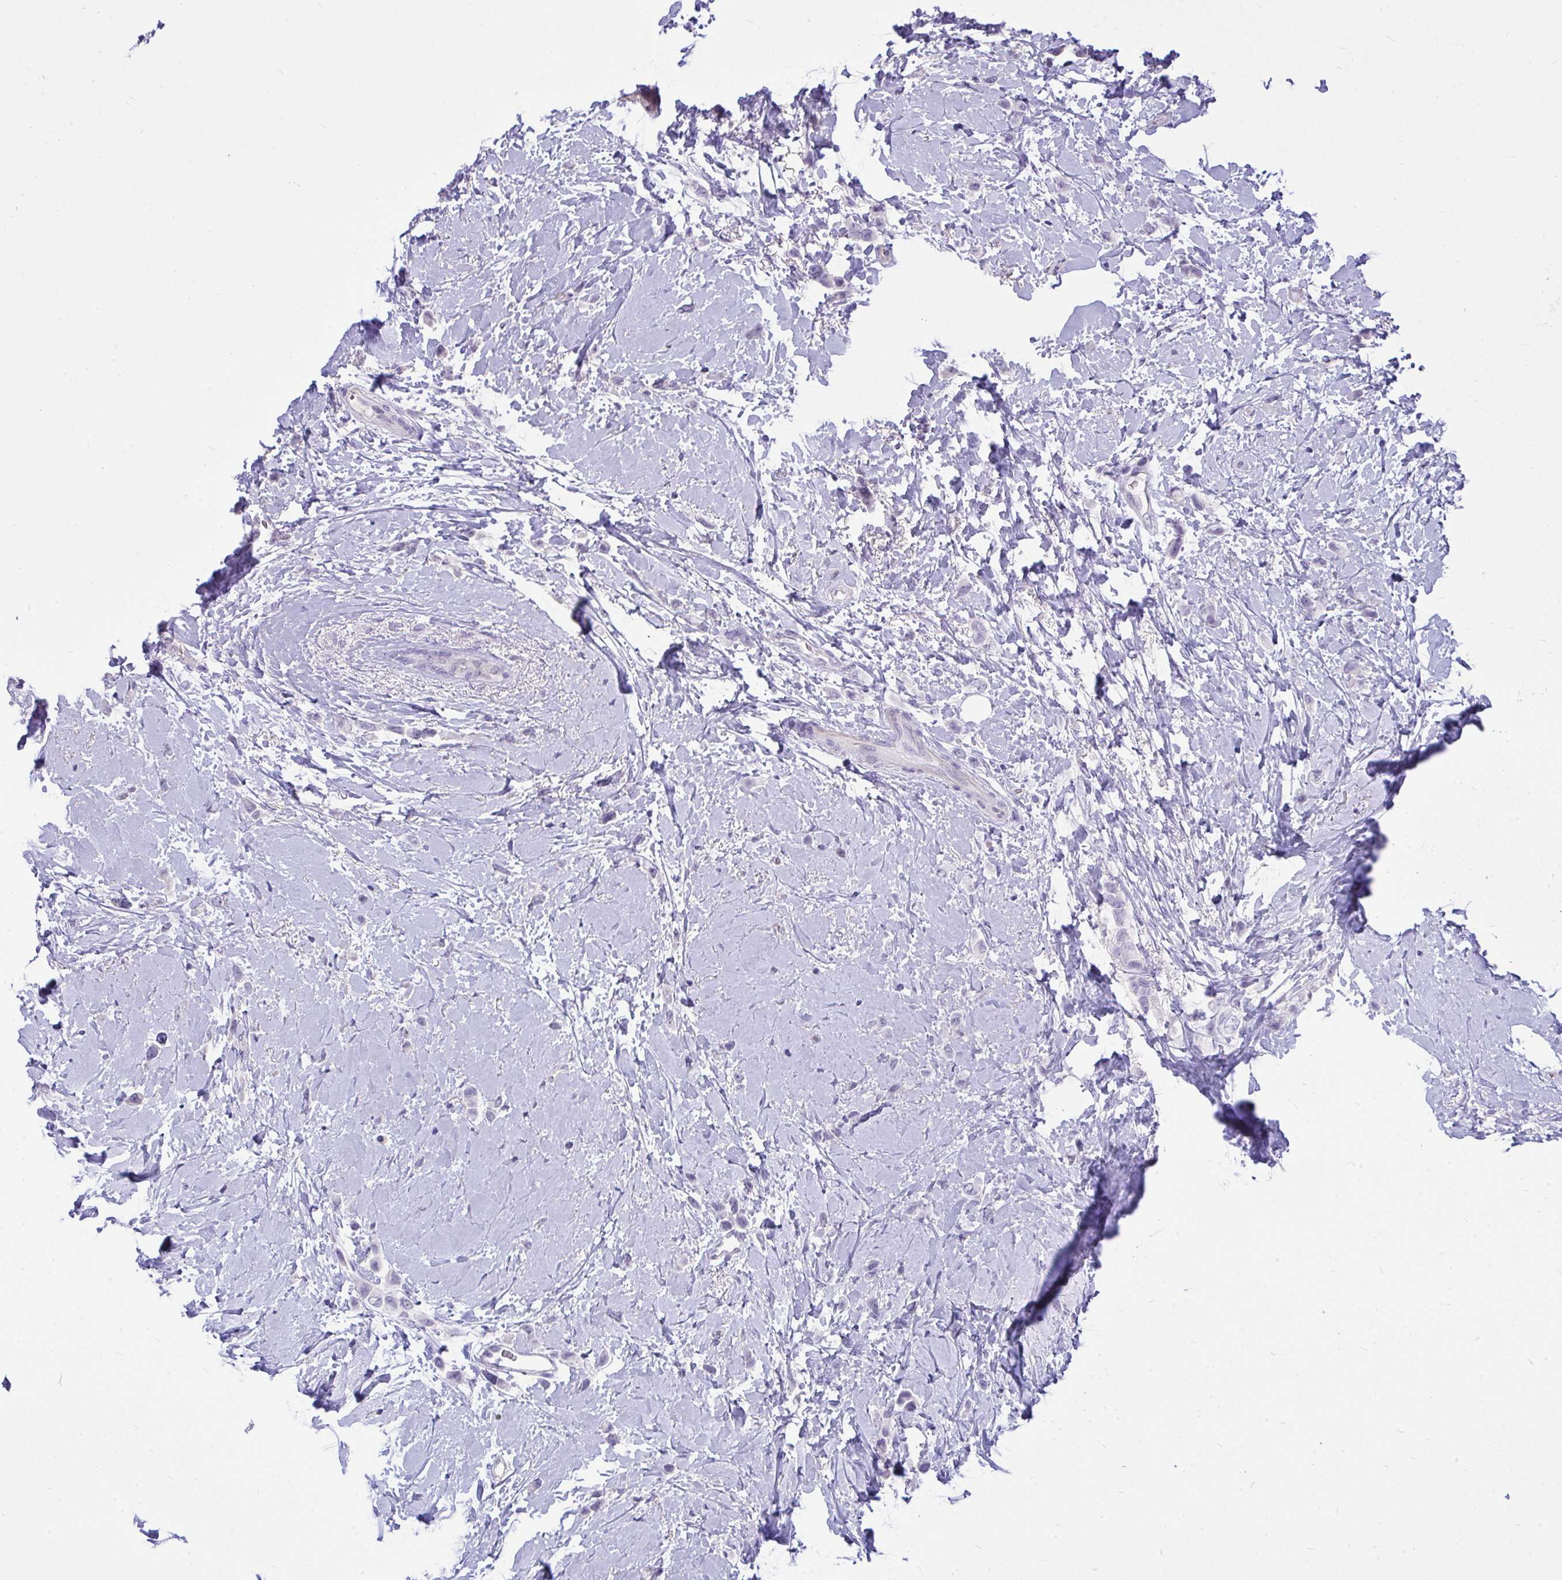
{"staining": {"intensity": "negative", "quantity": "none", "location": "none"}, "tissue": "breast cancer", "cell_type": "Tumor cells", "image_type": "cancer", "snomed": [{"axis": "morphology", "description": "Lobular carcinoma"}, {"axis": "topography", "description": "Breast"}], "caption": "Lobular carcinoma (breast) was stained to show a protein in brown. There is no significant expression in tumor cells.", "gene": "PRM2", "patient": {"sex": "female", "age": 66}}